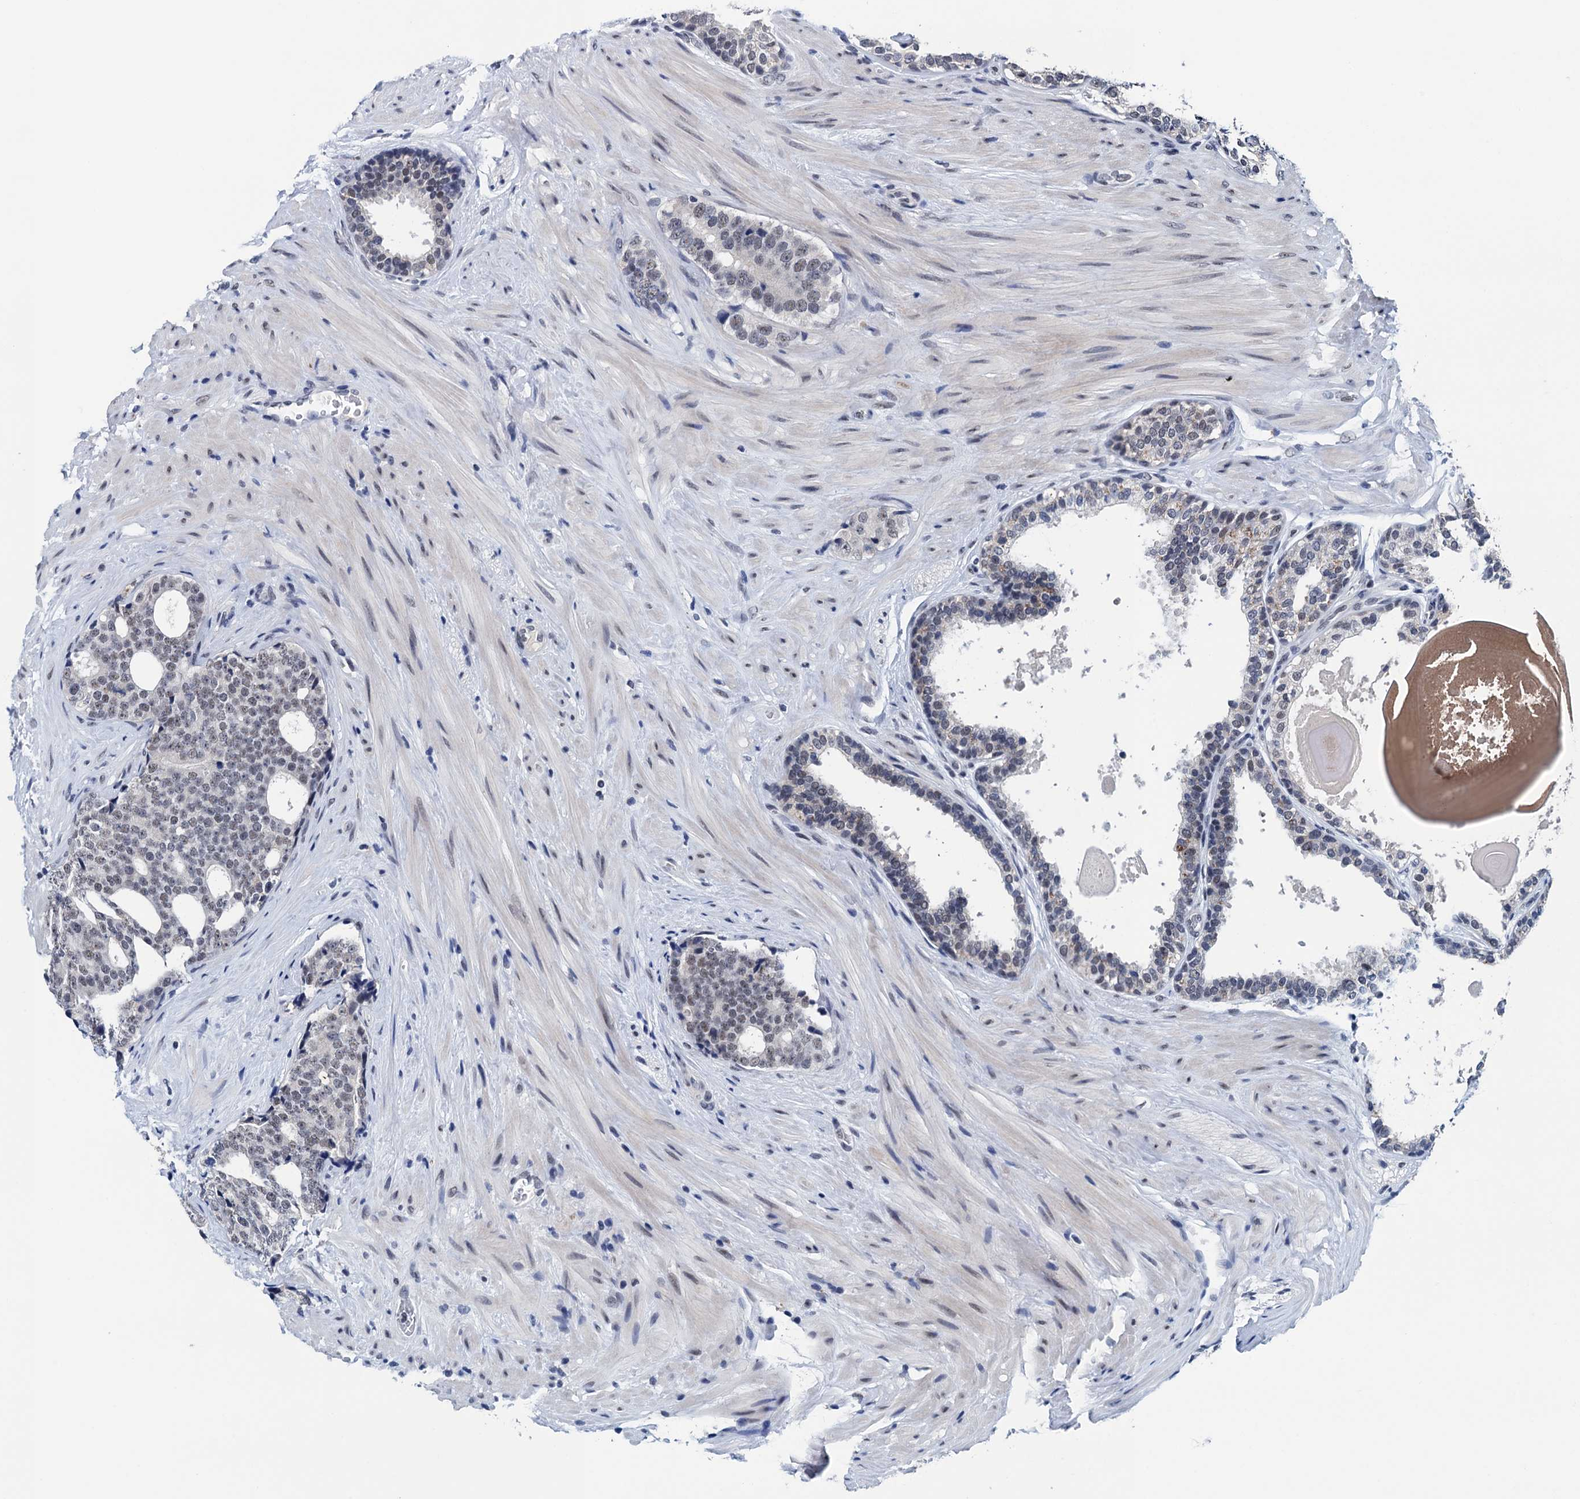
{"staining": {"intensity": "weak", "quantity": ">75%", "location": "nuclear"}, "tissue": "prostate cancer", "cell_type": "Tumor cells", "image_type": "cancer", "snomed": [{"axis": "morphology", "description": "Adenocarcinoma, High grade"}, {"axis": "topography", "description": "Prostate"}], "caption": "Prostate cancer (adenocarcinoma (high-grade)) stained for a protein (brown) exhibits weak nuclear positive expression in approximately >75% of tumor cells.", "gene": "FNBP4", "patient": {"sex": "male", "age": 56}}